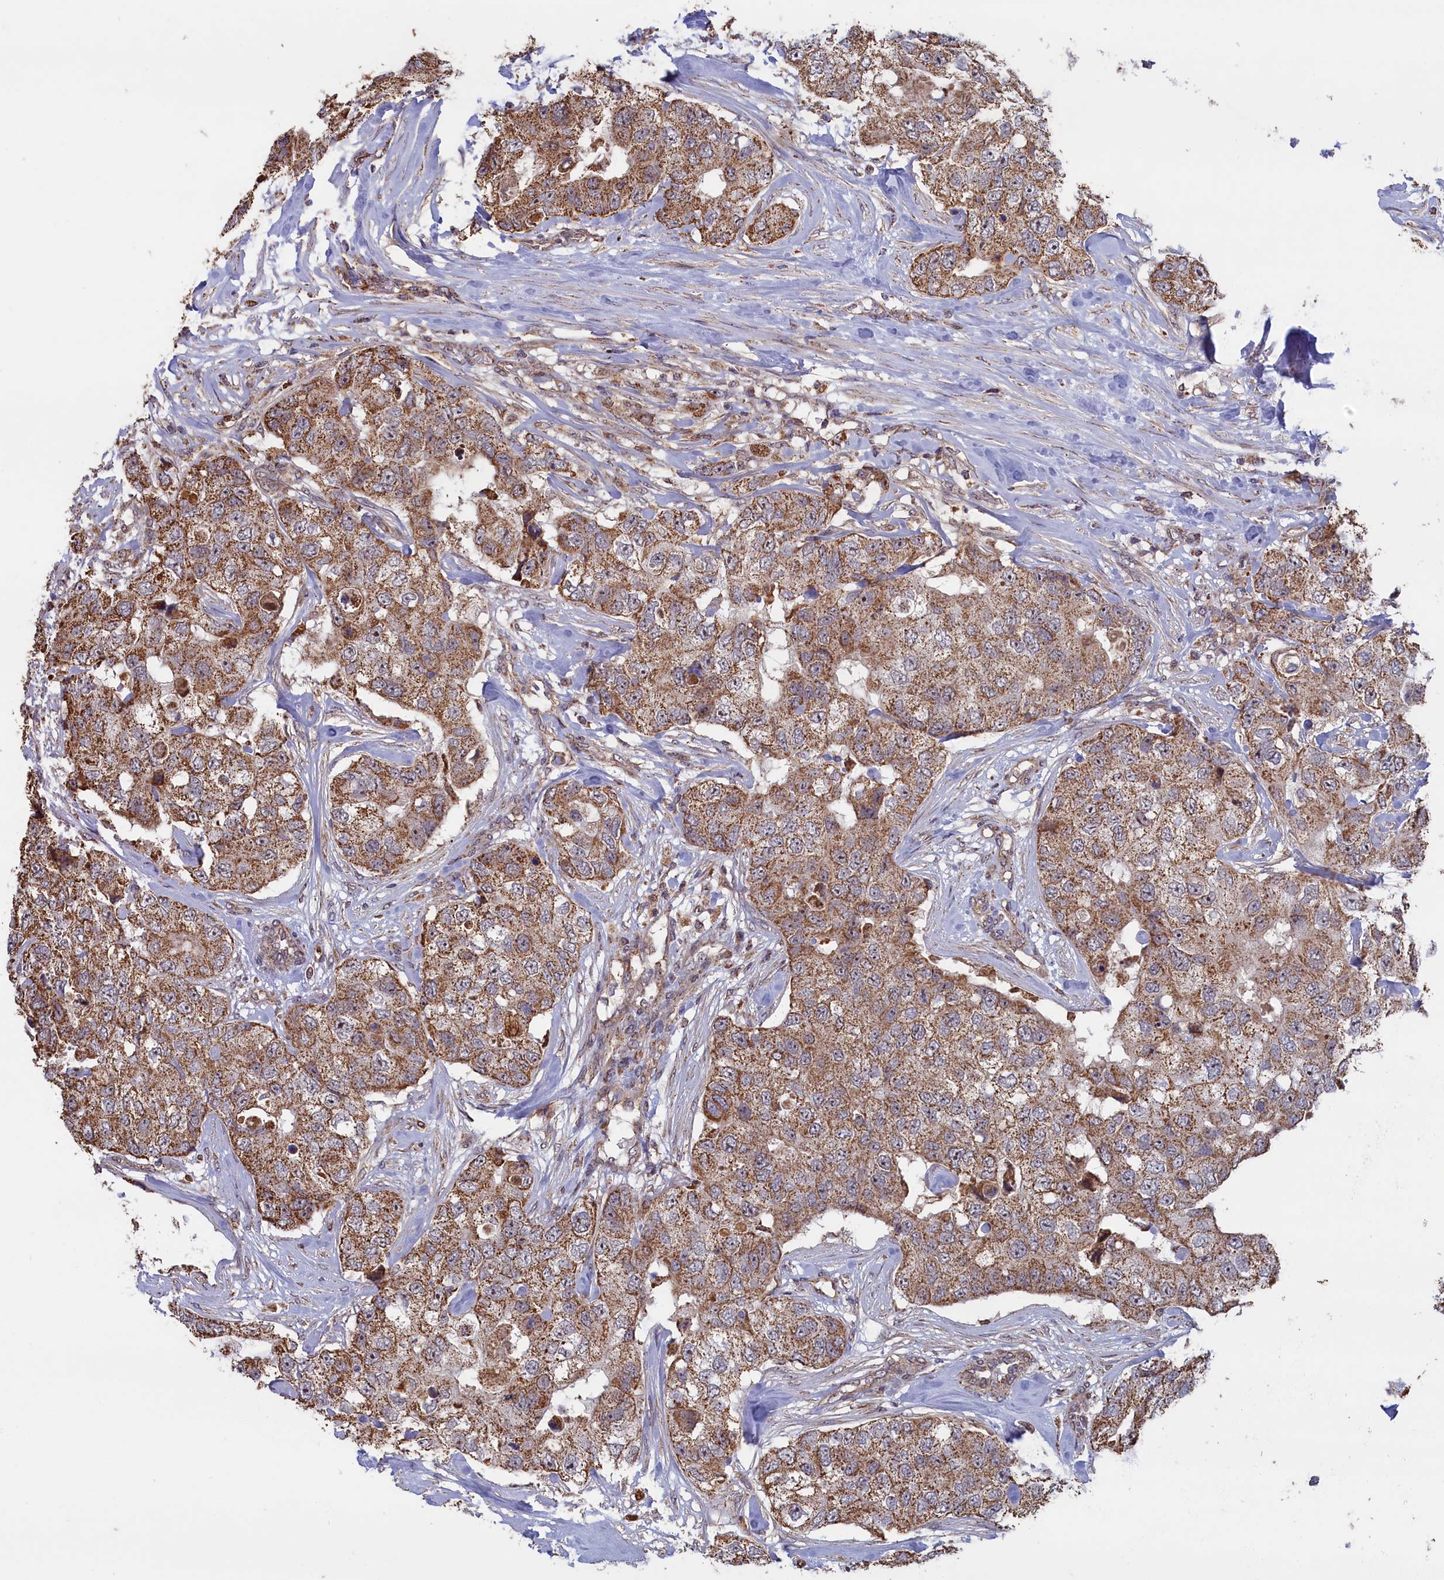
{"staining": {"intensity": "moderate", "quantity": ">75%", "location": "cytoplasmic/membranous"}, "tissue": "breast cancer", "cell_type": "Tumor cells", "image_type": "cancer", "snomed": [{"axis": "morphology", "description": "Duct carcinoma"}, {"axis": "topography", "description": "Breast"}], "caption": "Immunohistochemistry (DAB) staining of human breast infiltrating ductal carcinoma reveals moderate cytoplasmic/membranous protein staining in about >75% of tumor cells.", "gene": "ZNF816", "patient": {"sex": "female", "age": 62}}